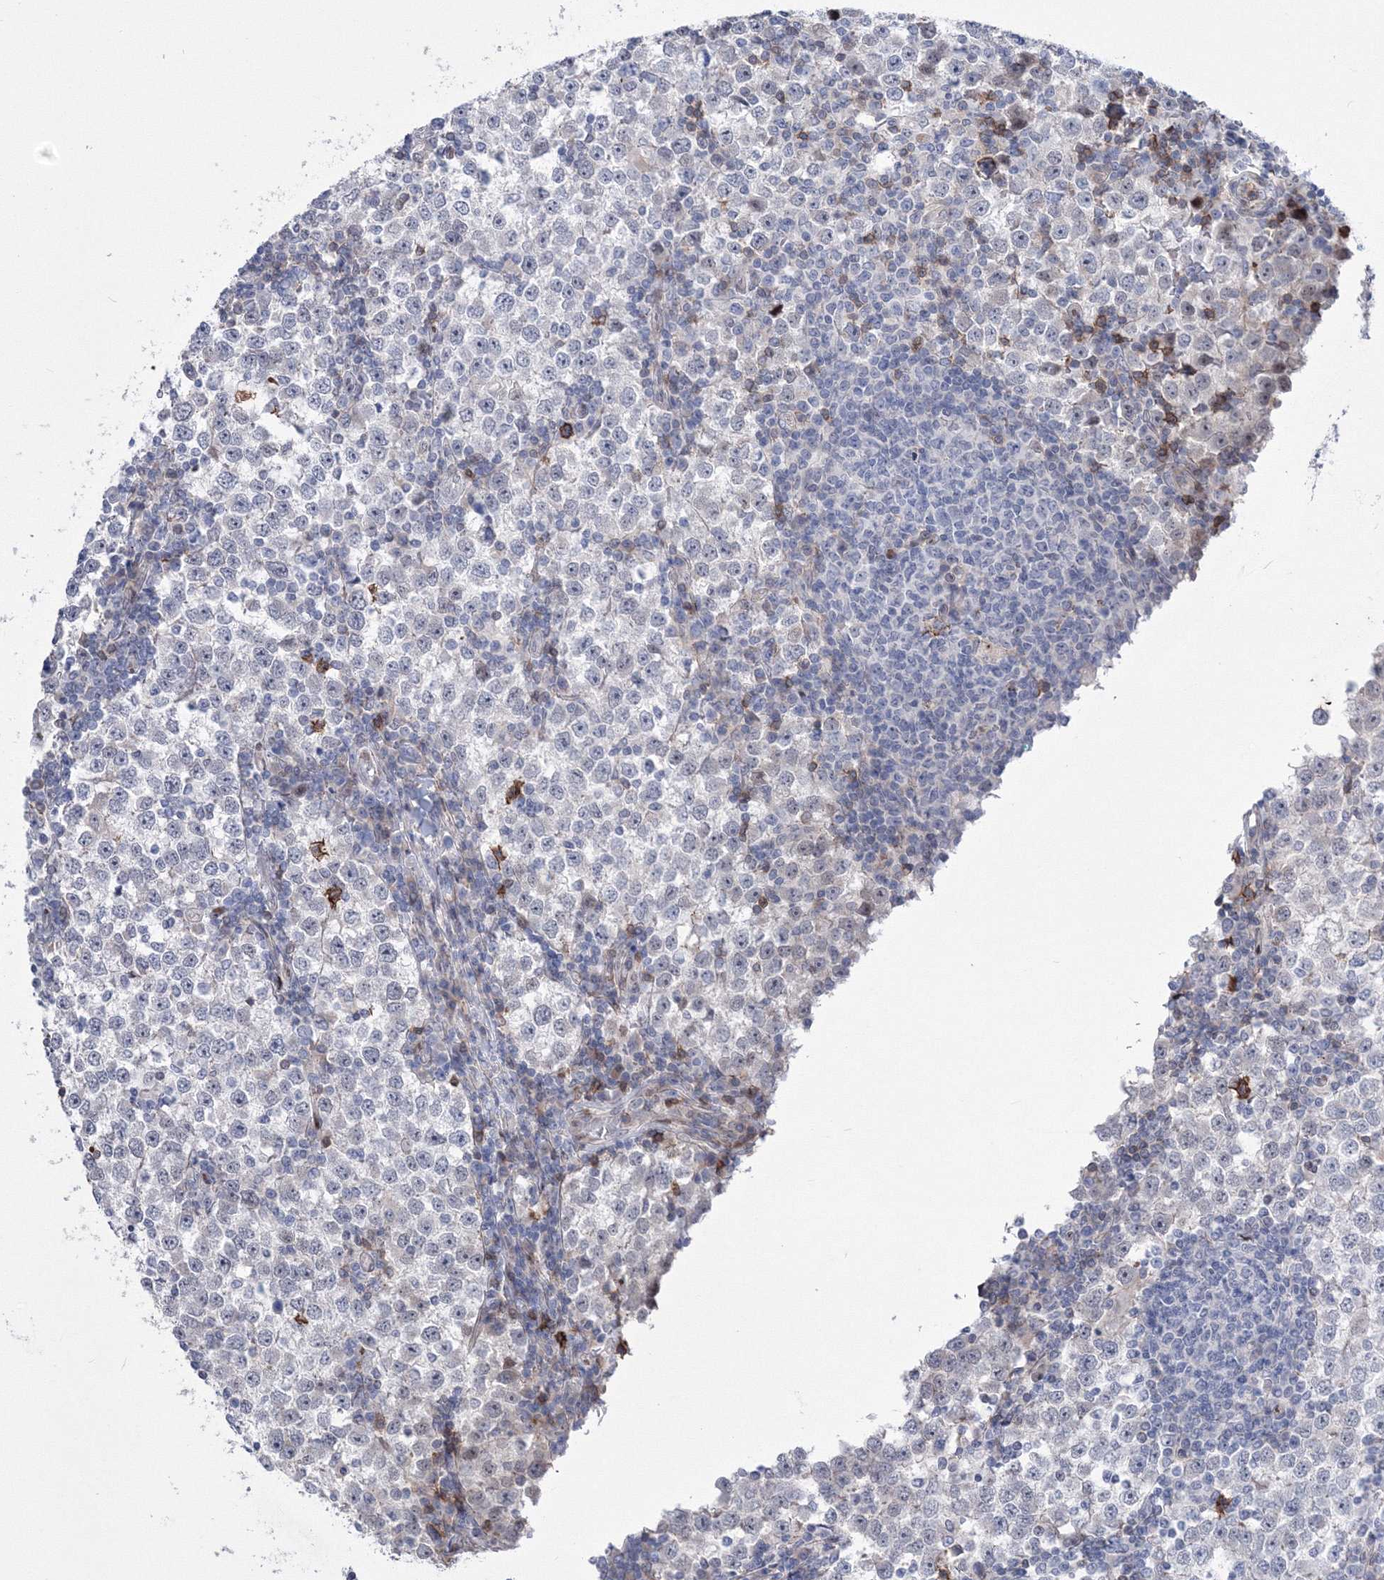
{"staining": {"intensity": "negative", "quantity": "none", "location": "none"}, "tissue": "testis cancer", "cell_type": "Tumor cells", "image_type": "cancer", "snomed": [{"axis": "morphology", "description": "Seminoma, NOS"}, {"axis": "topography", "description": "Testis"}], "caption": "Micrograph shows no significant protein staining in tumor cells of testis seminoma. Brightfield microscopy of immunohistochemistry stained with DAB (brown) and hematoxylin (blue), captured at high magnification.", "gene": "RNPEPL1", "patient": {"sex": "male", "age": 65}}